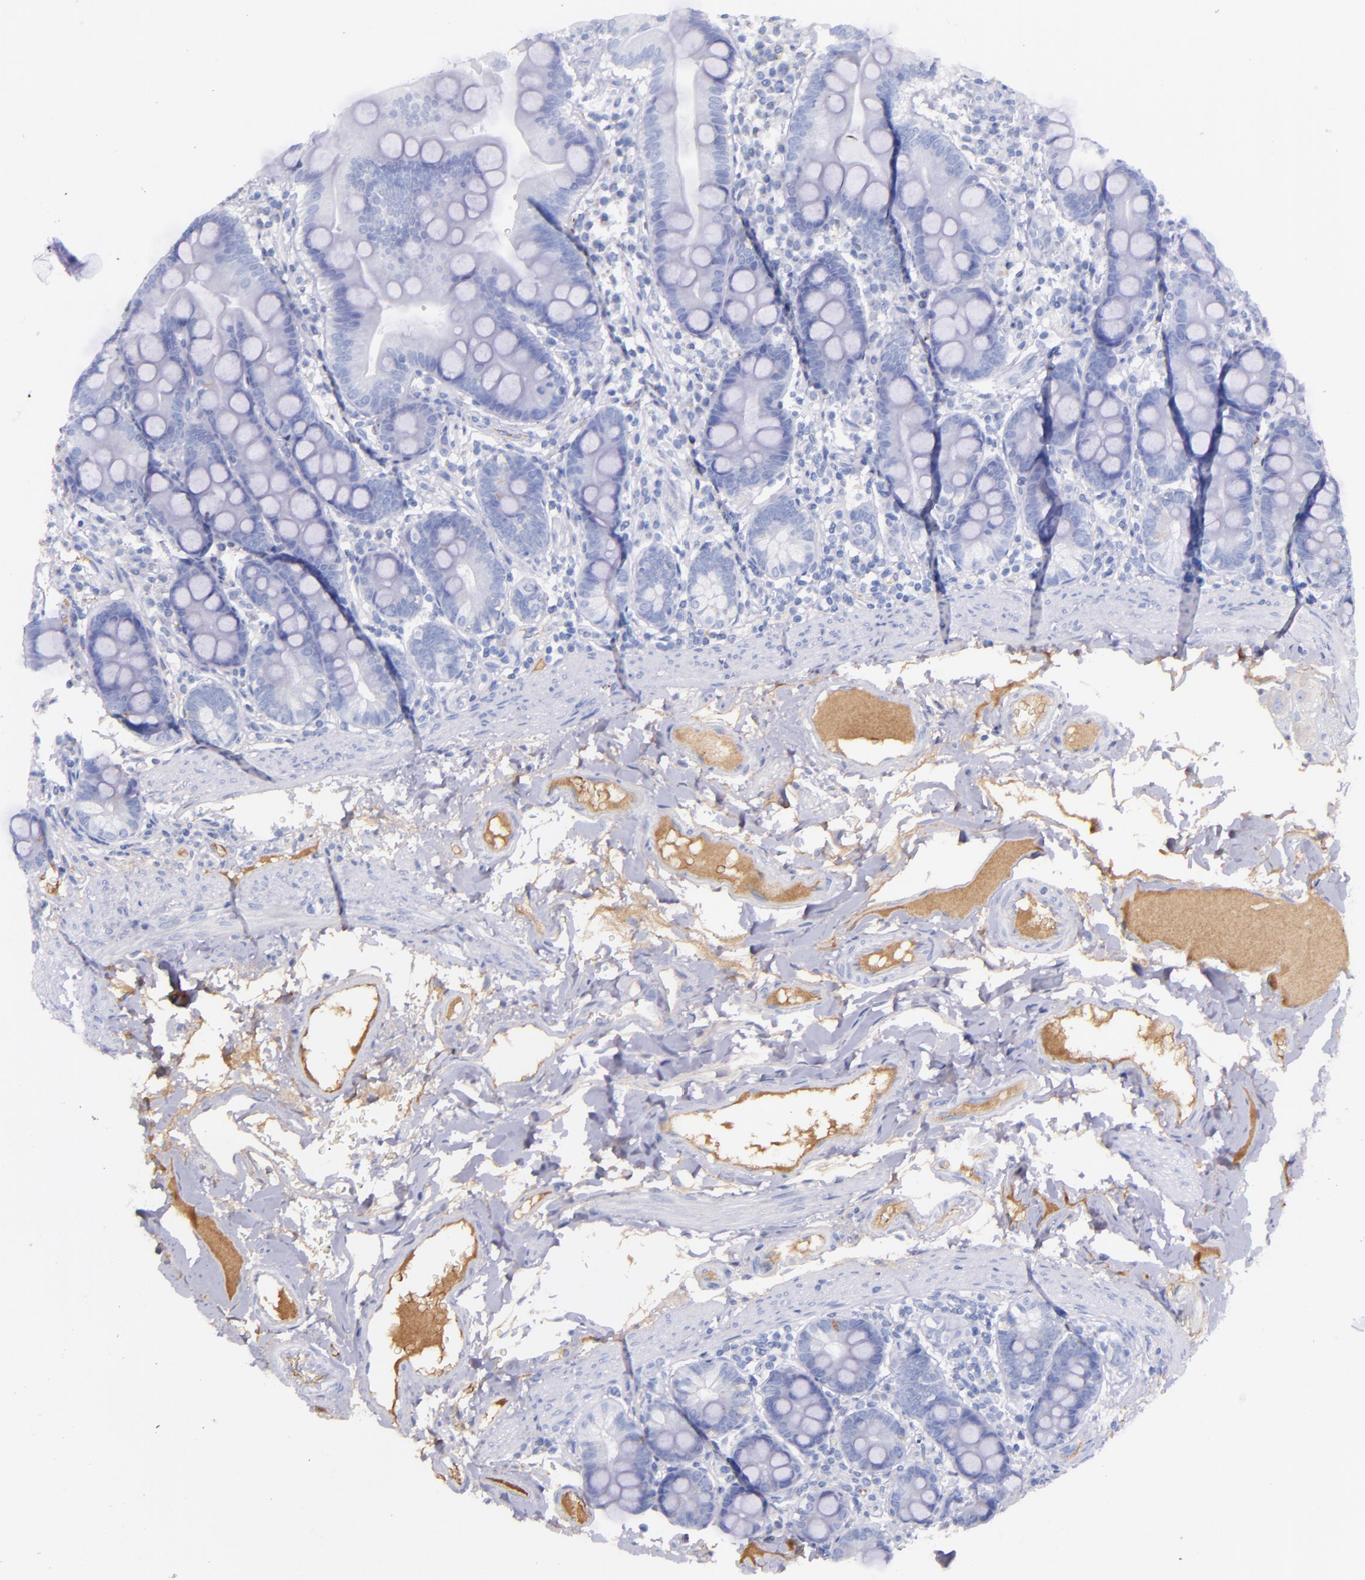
{"staining": {"intensity": "negative", "quantity": "none", "location": "none"}, "tissue": "duodenum", "cell_type": "Glandular cells", "image_type": "normal", "snomed": [{"axis": "morphology", "description": "Normal tissue, NOS"}, {"axis": "topography", "description": "Duodenum"}], "caption": "Protein analysis of benign duodenum displays no significant expression in glandular cells.", "gene": "KNG1", "patient": {"sex": "male", "age": 50}}